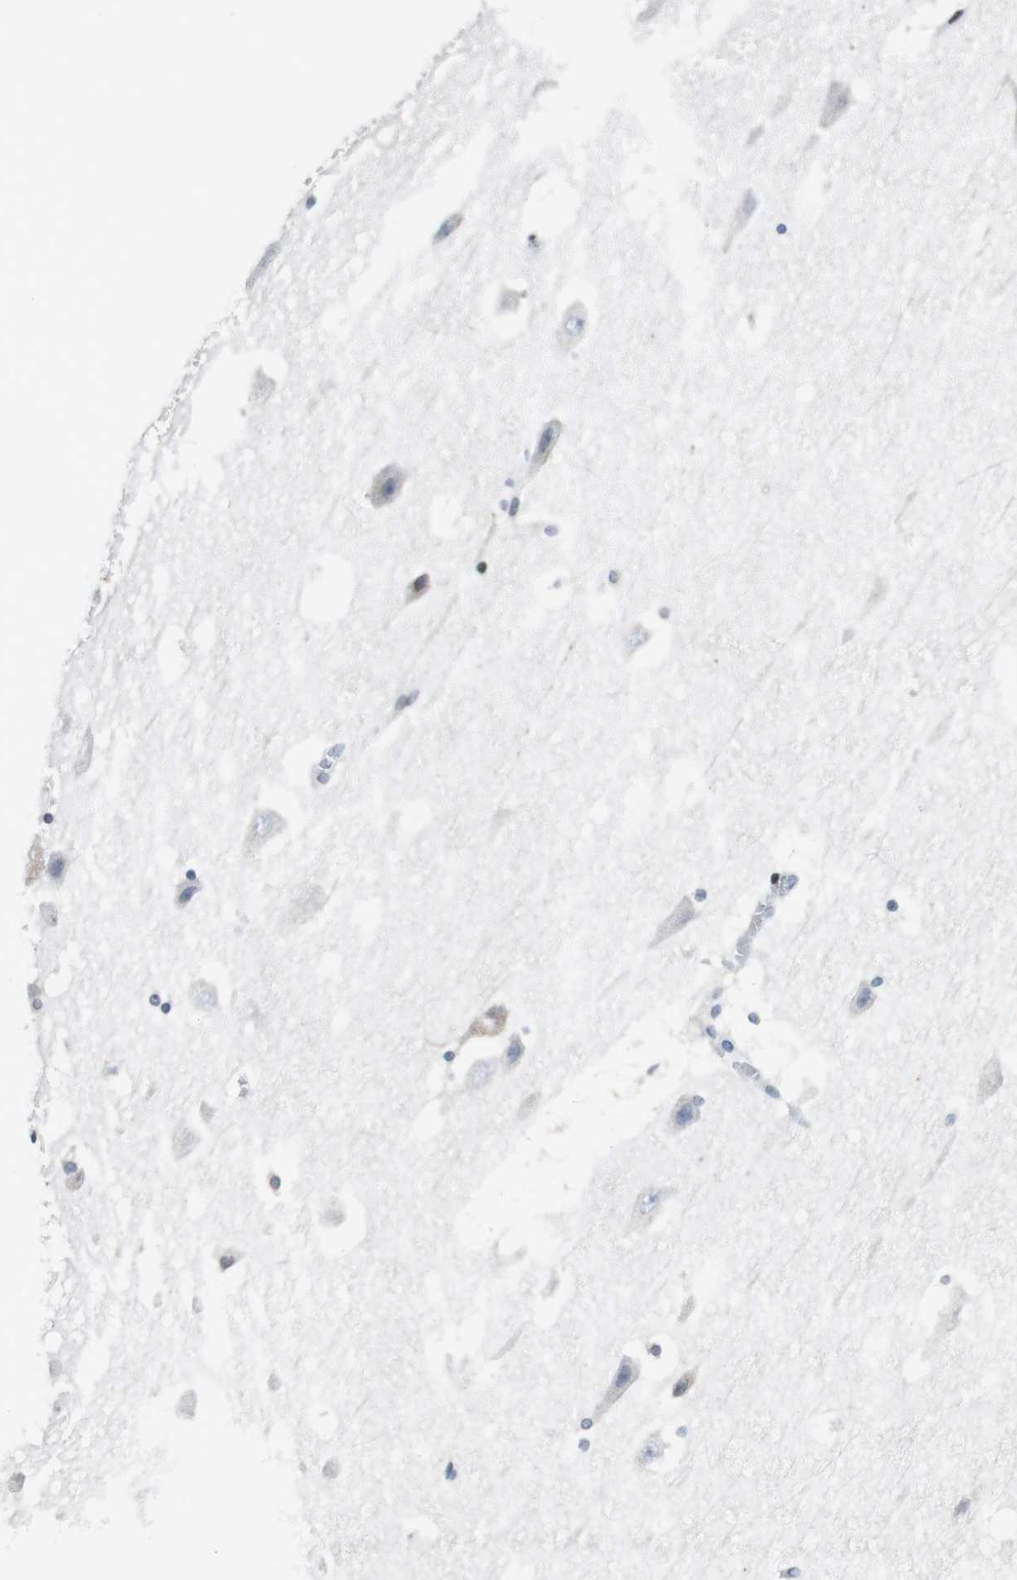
{"staining": {"intensity": "negative", "quantity": "none", "location": "none"}, "tissue": "hippocampus", "cell_type": "Glial cells", "image_type": "normal", "snomed": [{"axis": "morphology", "description": "Normal tissue, NOS"}, {"axis": "topography", "description": "Hippocampus"}], "caption": "DAB (3,3'-diaminobenzidine) immunohistochemical staining of normal human hippocampus shows no significant expression in glial cells.", "gene": "AJUBA", "patient": {"sex": "male", "age": 45}}